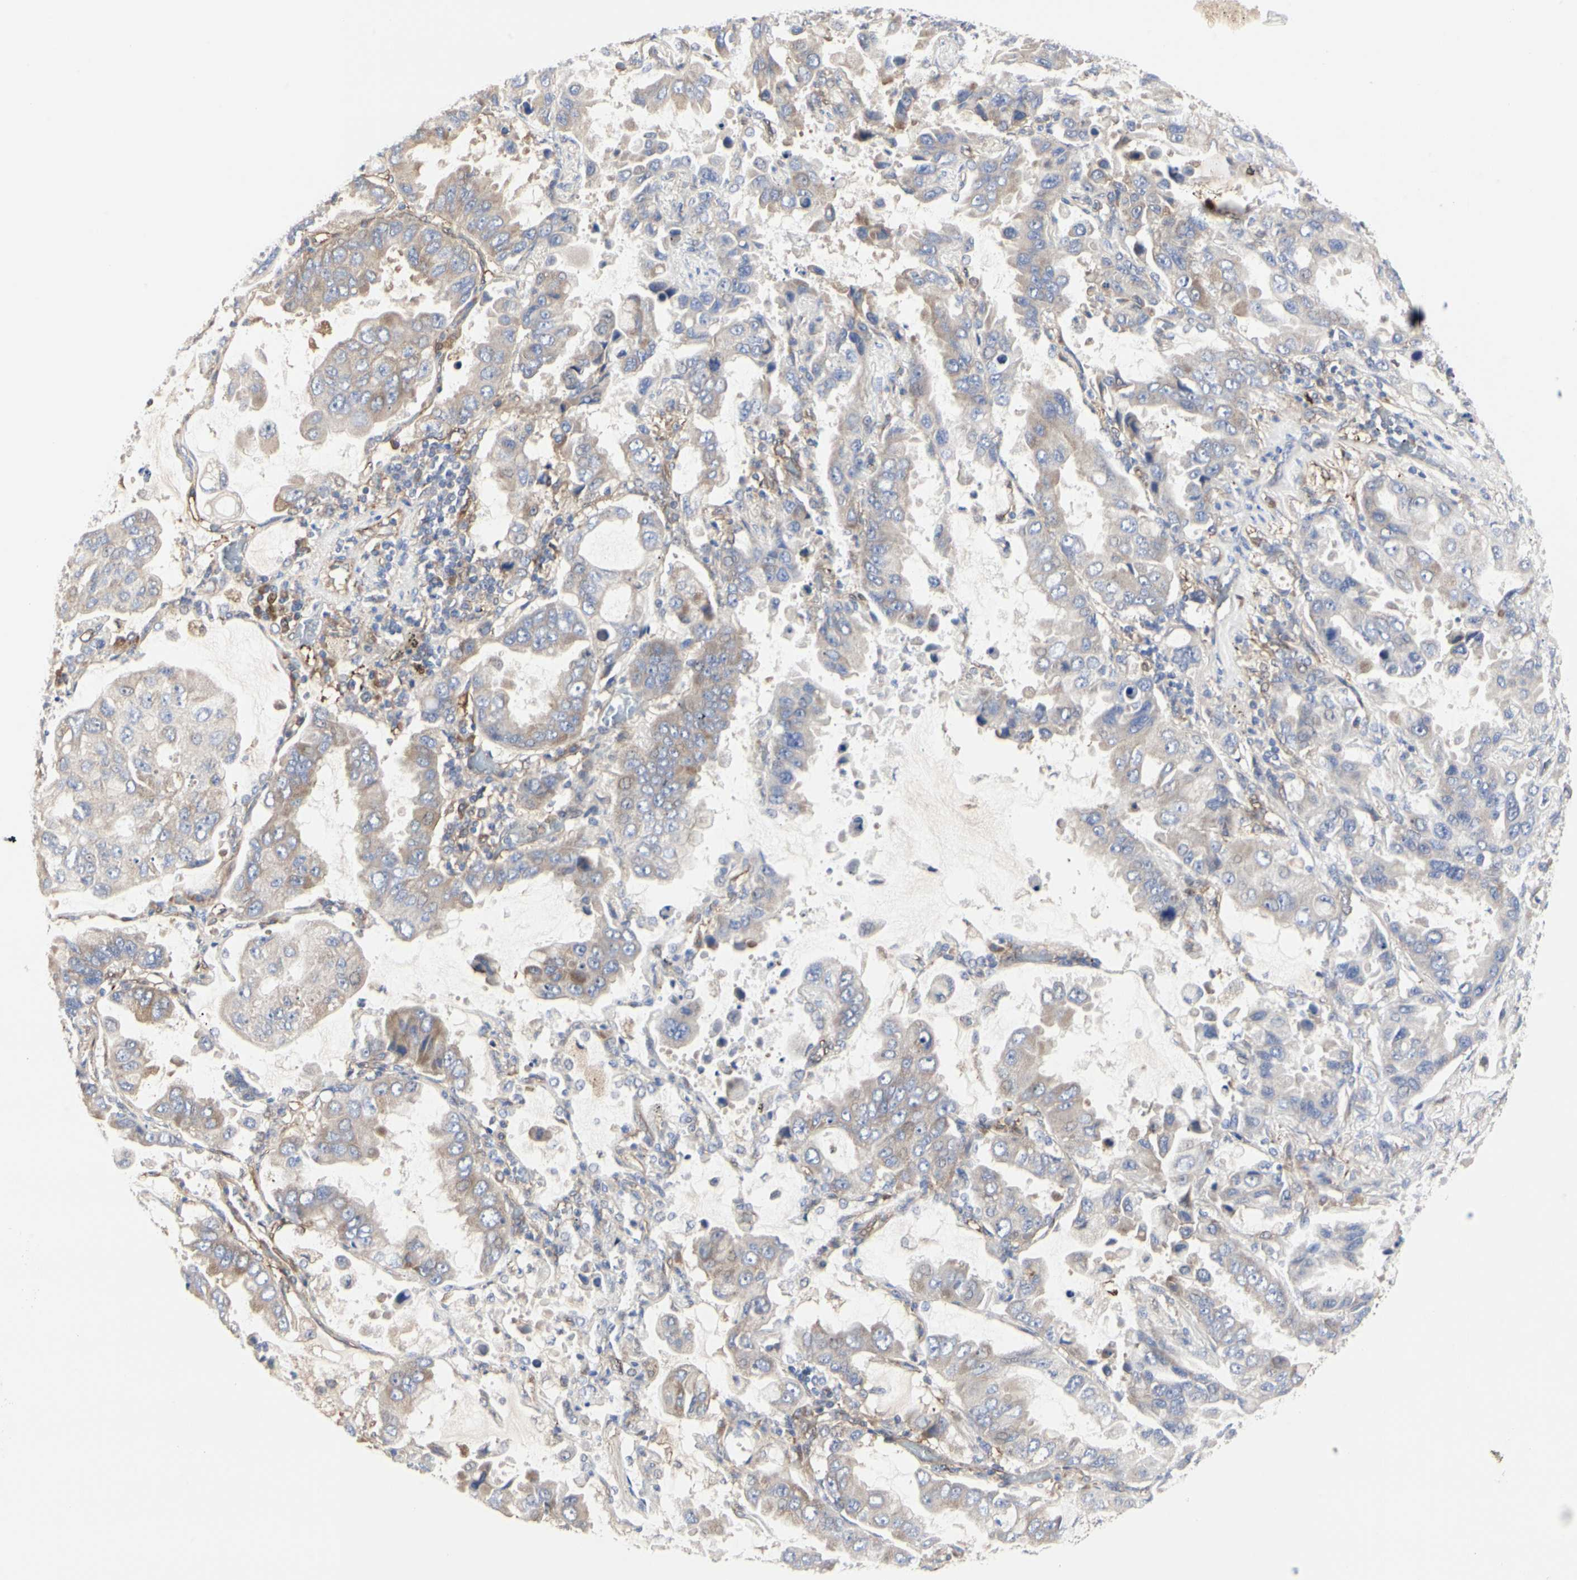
{"staining": {"intensity": "weak", "quantity": ">75%", "location": "cytoplasmic/membranous"}, "tissue": "lung cancer", "cell_type": "Tumor cells", "image_type": "cancer", "snomed": [{"axis": "morphology", "description": "Adenocarcinoma, NOS"}, {"axis": "topography", "description": "Lung"}], "caption": "Brown immunohistochemical staining in lung cancer (adenocarcinoma) displays weak cytoplasmic/membranous positivity in approximately >75% of tumor cells.", "gene": "C3orf52", "patient": {"sex": "male", "age": 64}}